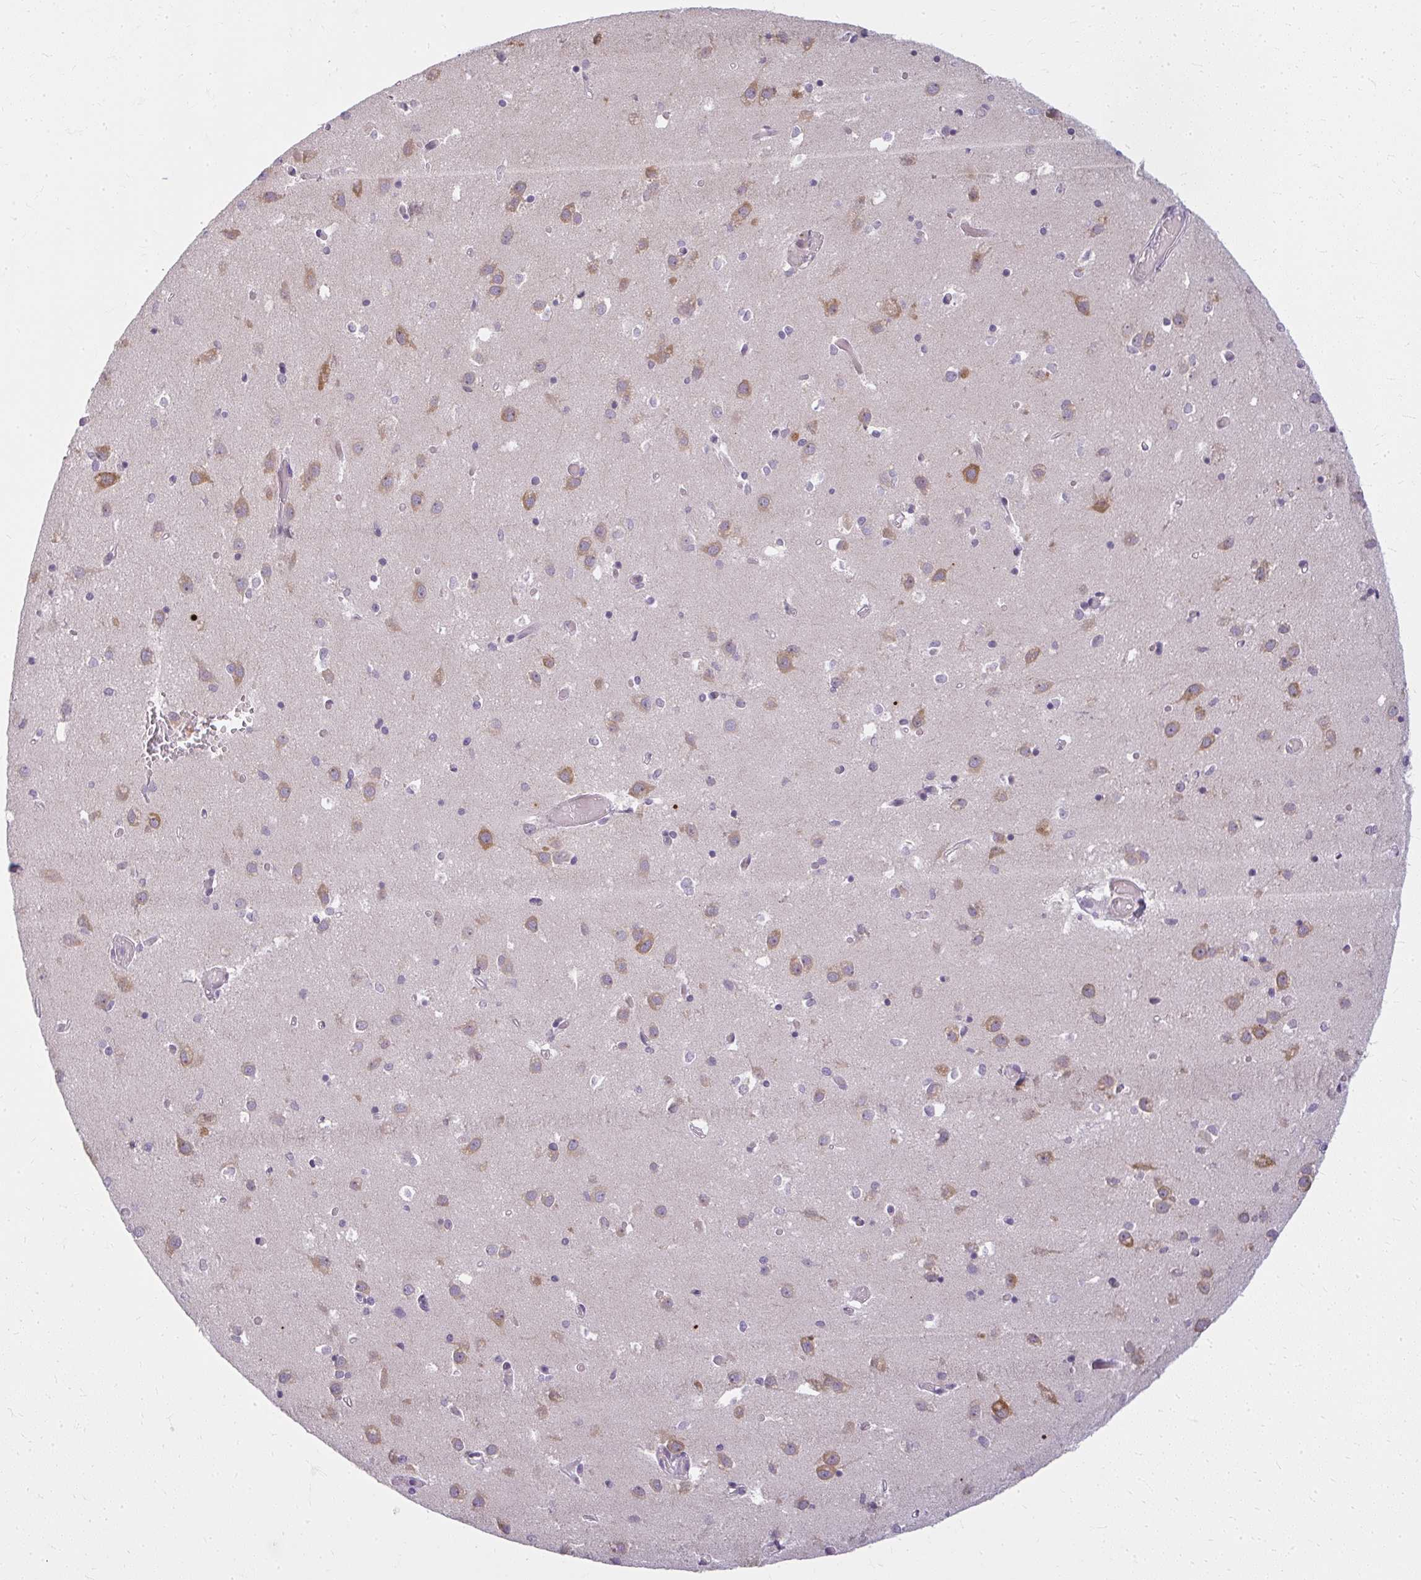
{"staining": {"intensity": "negative", "quantity": "none", "location": "none"}, "tissue": "caudate", "cell_type": "Glial cells", "image_type": "normal", "snomed": [{"axis": "morphology", "description": "Normal tissue, NOS"}, {"axis": "topography", "description": "Lateral ventricle wall"}], "caption": "Immunohistochemical staining of benign human caudate shows no significant staining in glial cells.", "gene": "ZFYVE26", "patient": {"sex": "male", "age": 70}}